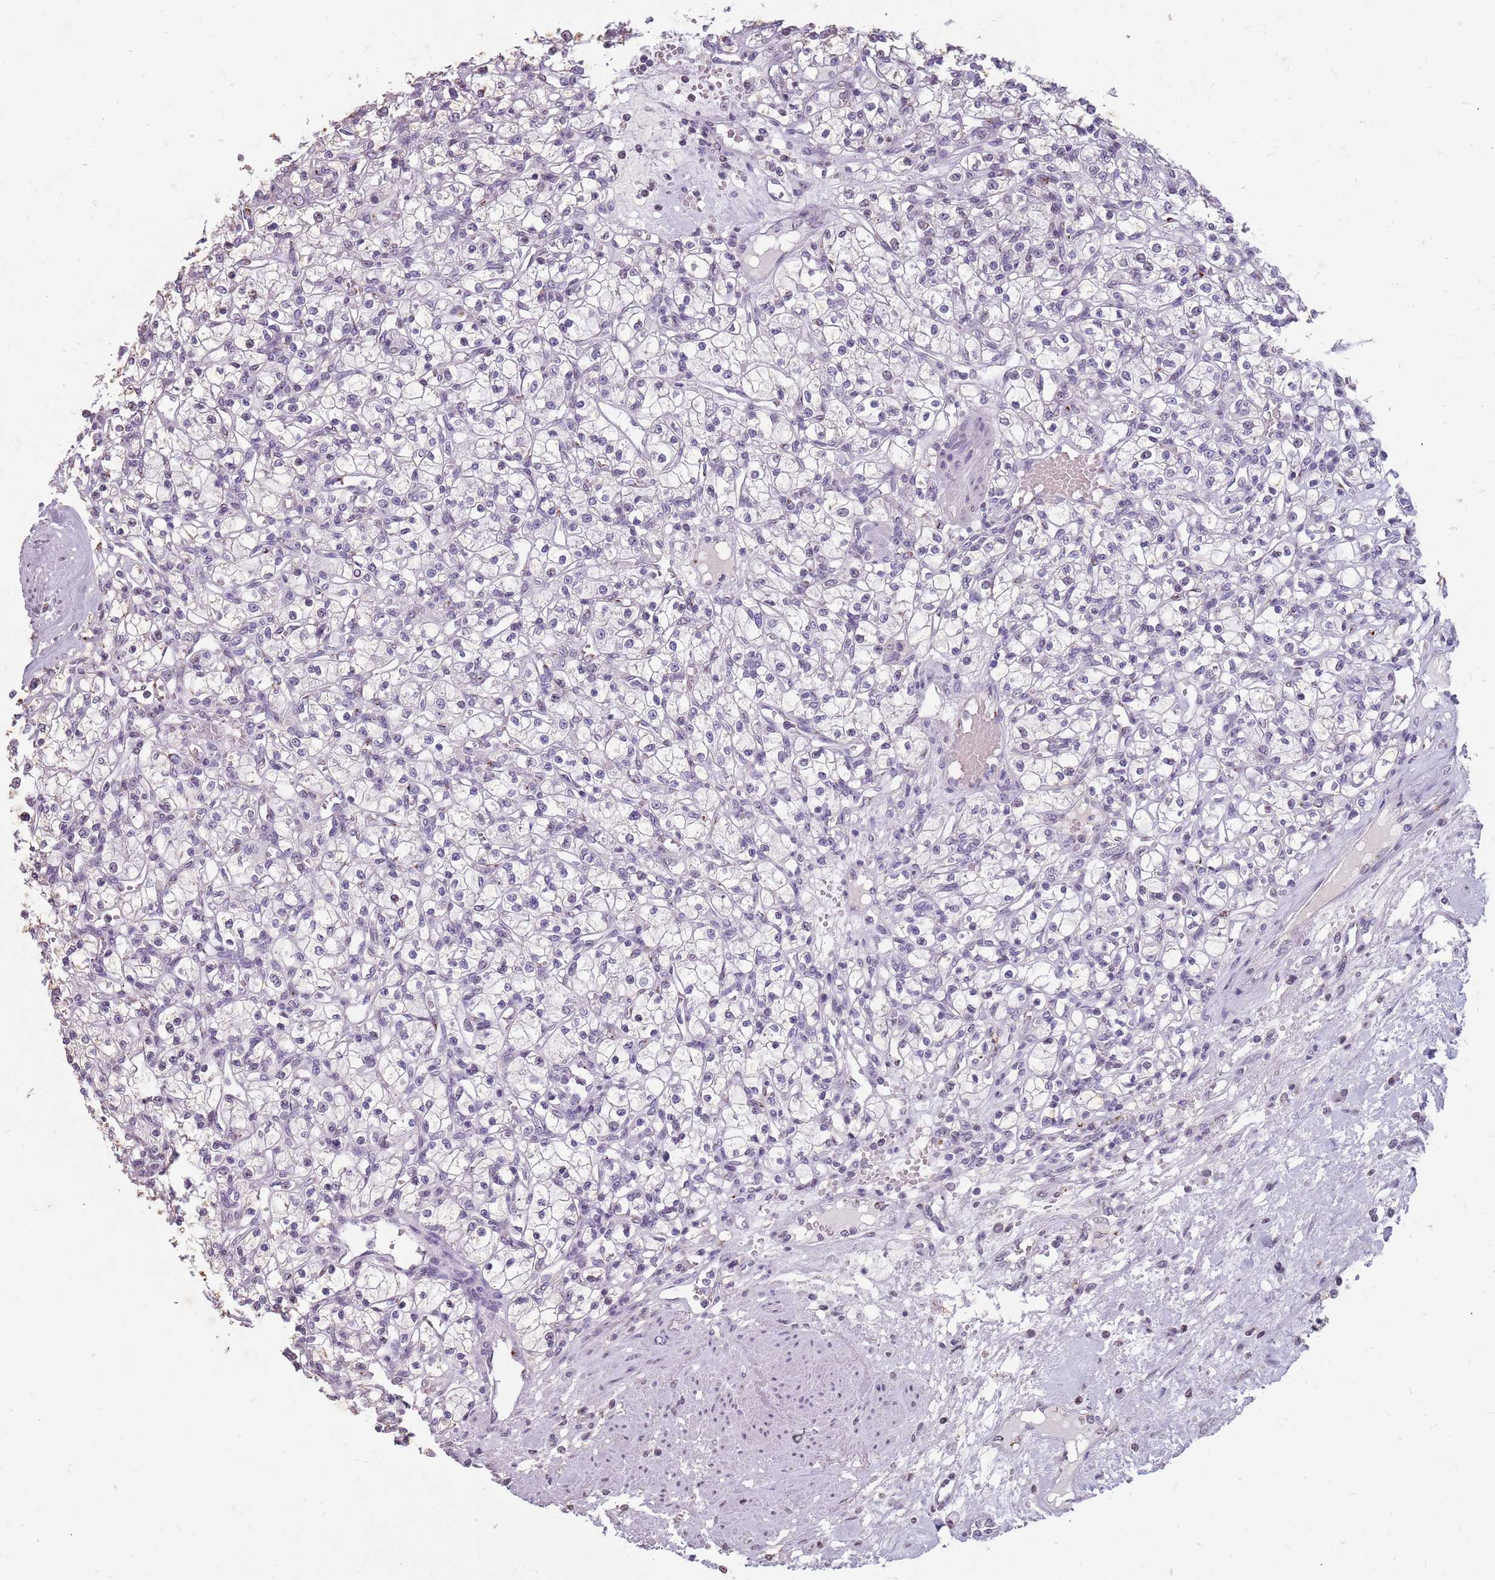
{"staining": {"intensity": "negative", "quantity": "none", "location": "none"}, "tissue": "renal cancer", "cell_type": "Tumor cells", "image_type": "cancer", "snomed": [{"axis": "morphology", "description": "Adenocarcinoma, NOS"}, {"axis": "topography", "description": "Kidney"}], "caption": "IHC histopathology image of neoplastic tissue: human renal cancer (adenocarcinoma) stained with DAB exhibits no significant protein positivity in tumor cells. (Brightfield microscopy of DAB (3,3'-diaminobenzidine) immunohistochemistry (IHC) at high magnification).", "gene": "NEK6", "patient": {"sex": "female", "age": 59}}